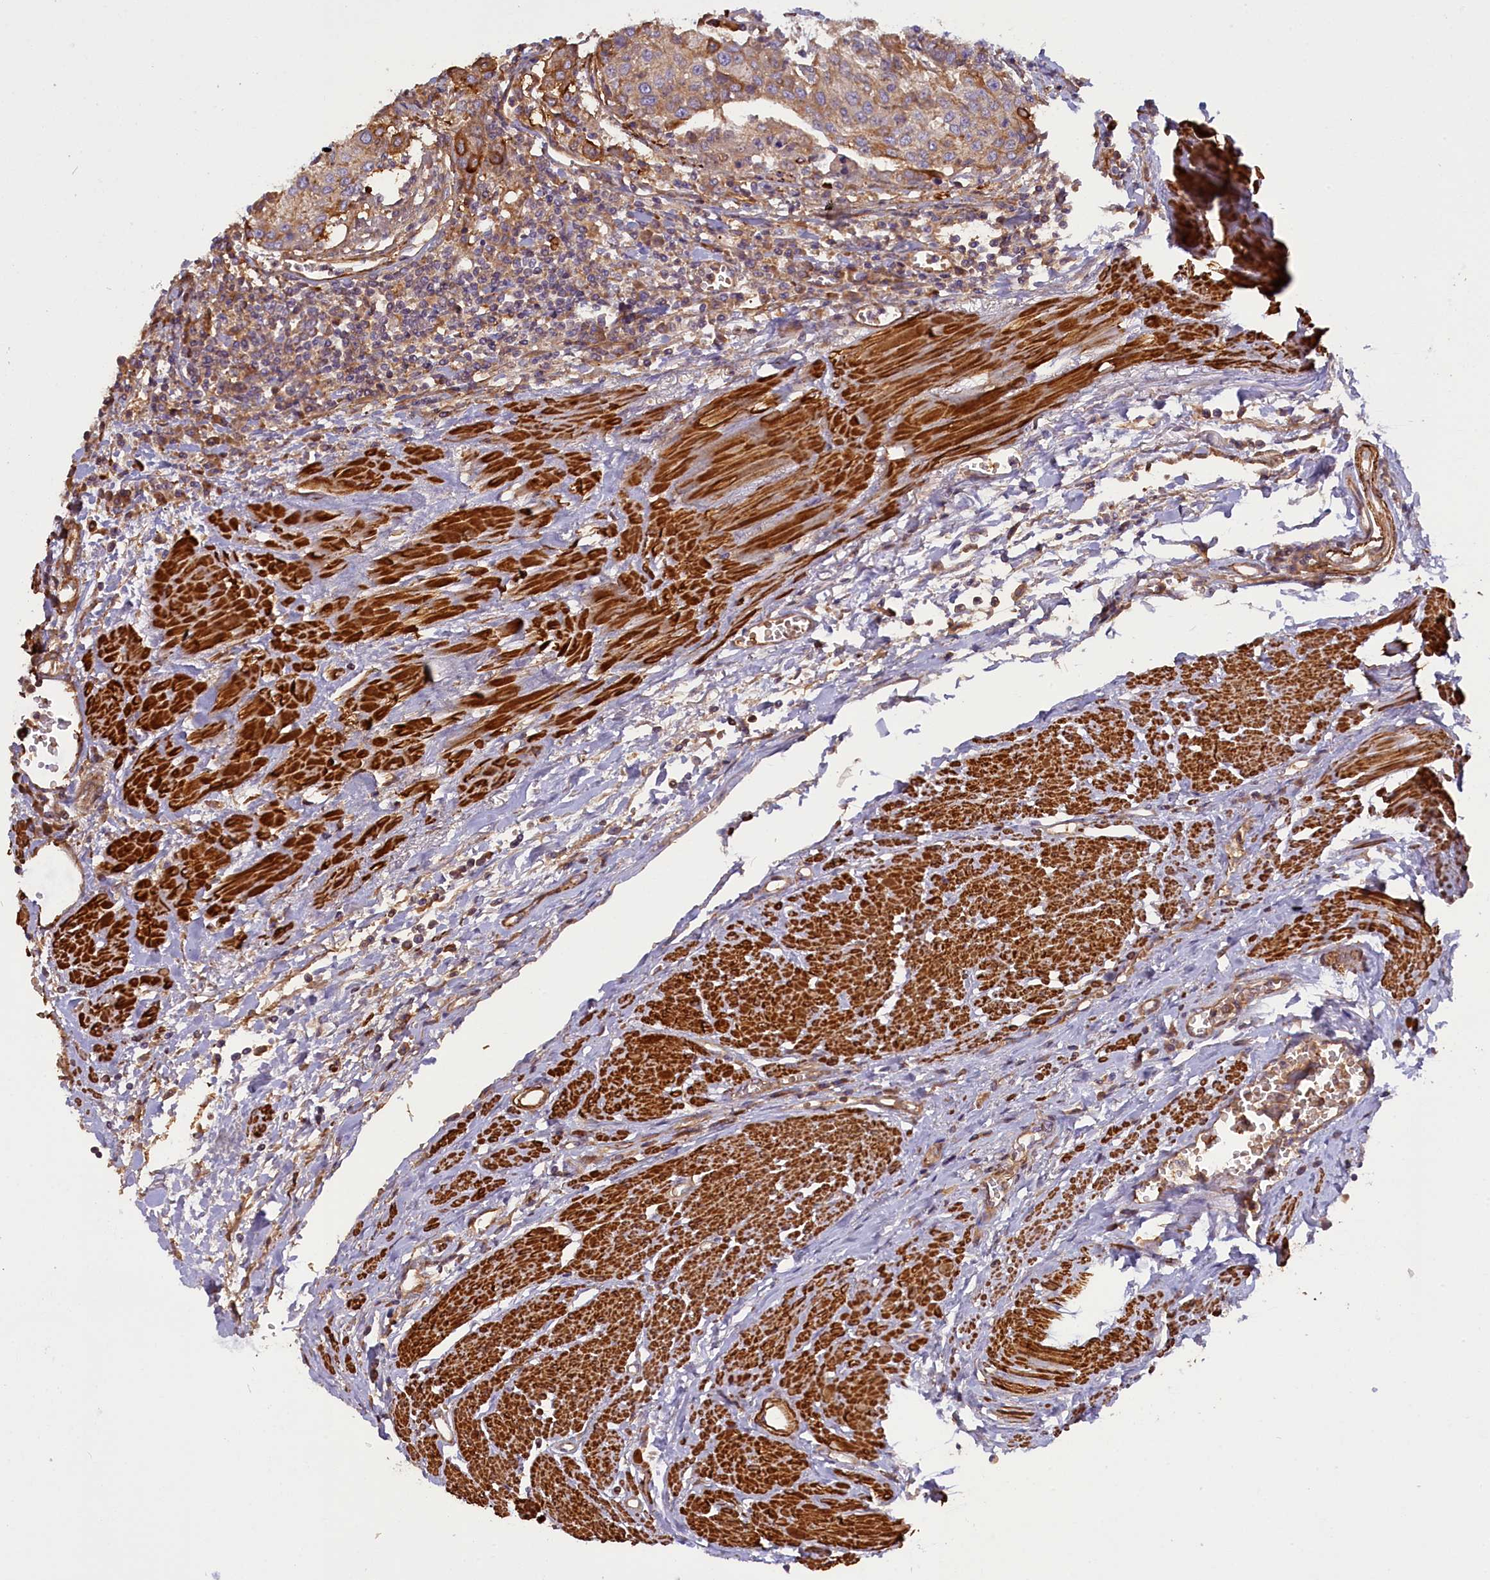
{"staining": {"intensity": "weak", "quantity": "25%-75%", "location": "cytoplasmic/membranous"}, "tissue": "urothelial cancer", "cell_type": "Tumor cells", "image_type": "cancer", "snomed": [{"axis": "morphology", "description": "Urothelial carcinoma, High grade"}, {"axis": "topography", "description": "Urinary bladder"}], "caption": "Immunohistochemical staining of human urothelial cancer reveals low levels of weak cytoplasmic/membranous protein expression in approximately 25%-75% of tumor cells.", "gene": "FUZ", "patient": {"sex": "female", "age": 85}}